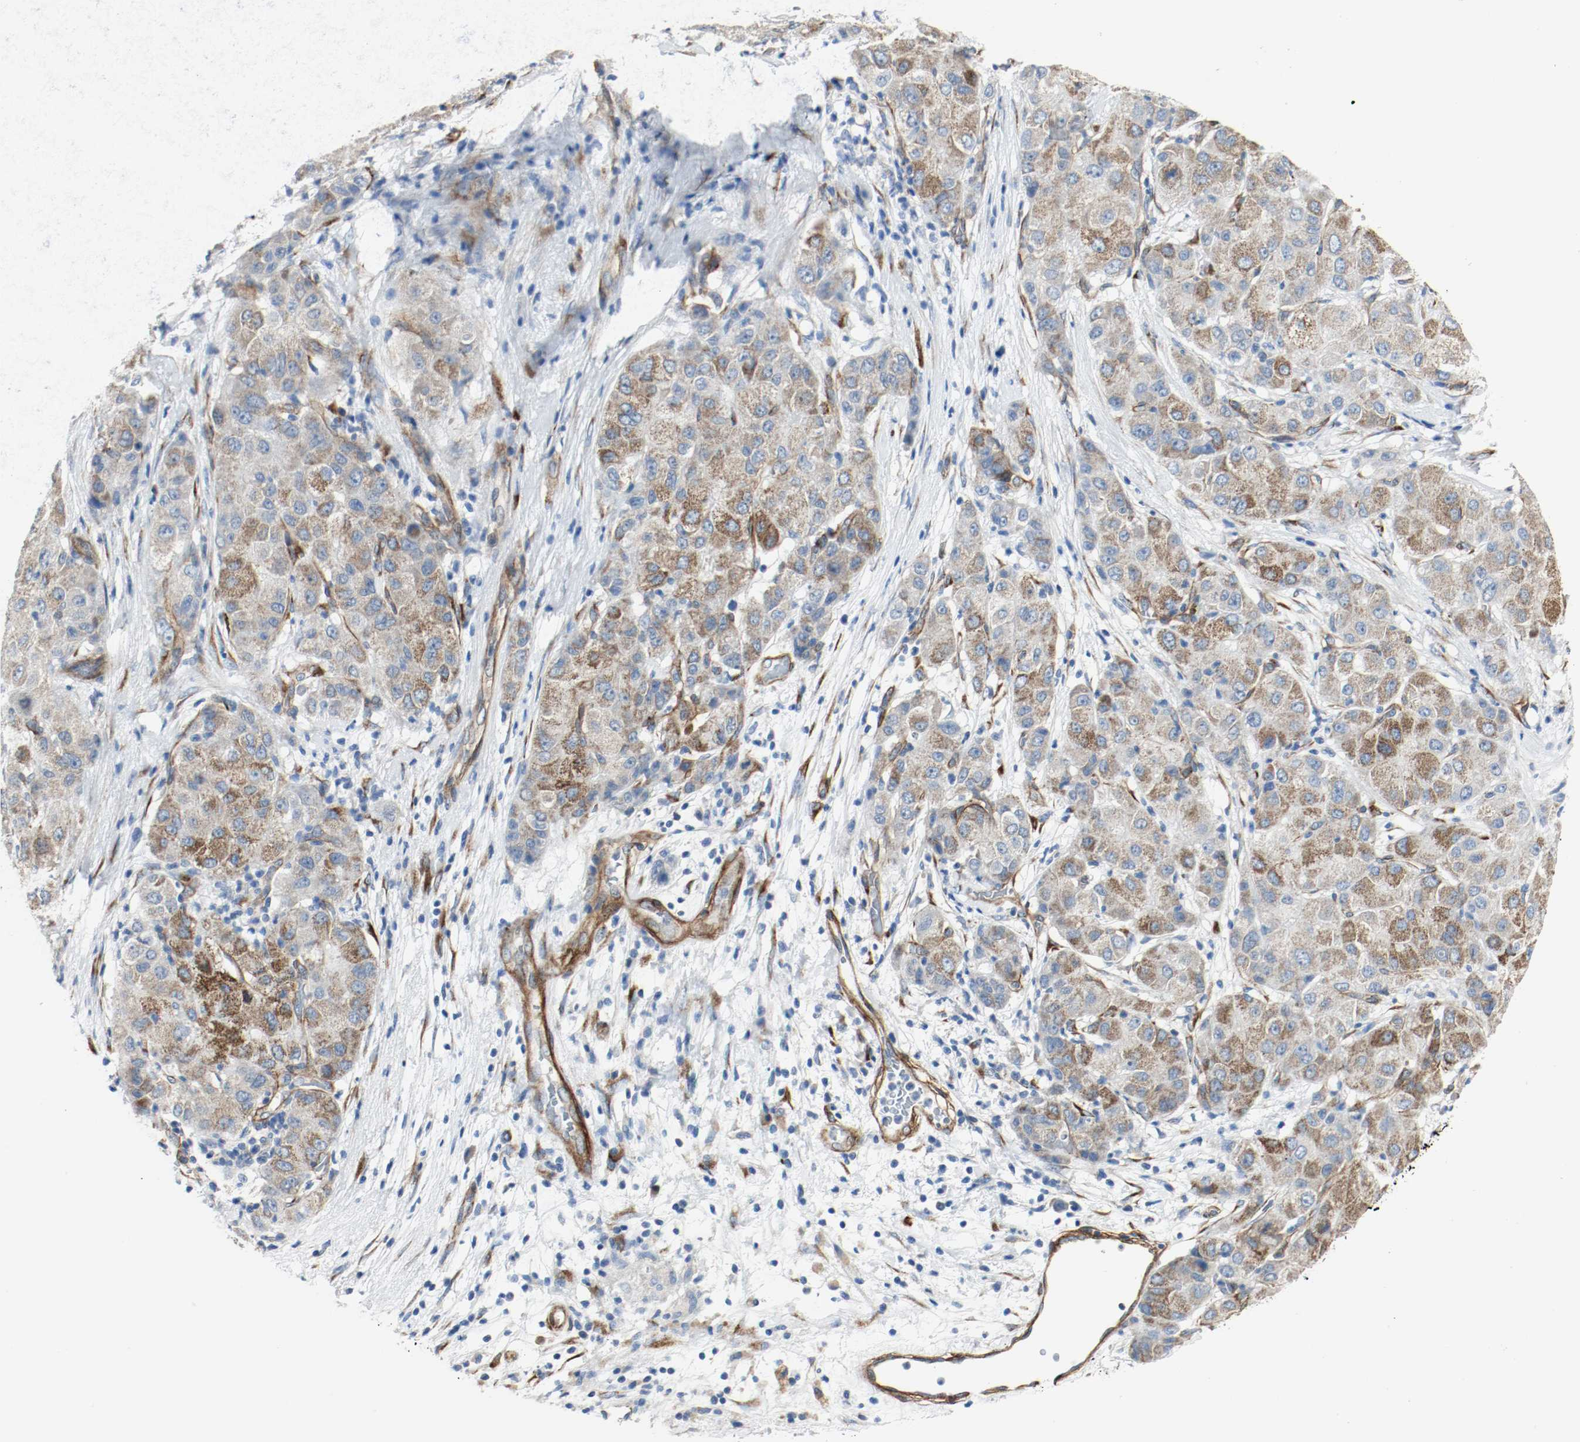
{"staining": {"intensity": "moderate", "quantity": ">75%", "location": "cytoplasmic/membranous"}, "tissue": "liver cancer", "cell_type": "Tumor cells", "image_type": "cancer", "snomed": [{"axis": "morphology", "description": "Carcinoma, Hepatocellular, NOS"}, {"axis": "topography", "description": "Liver"}], "caption": "High-power microscopy captured an immunohistochemistry (IHC) photomicrograph of liver cancer (hepatocellular carcinoma), revealing moderate cytoplasmic/membranous positivity in approximately >75% of tumor cells.", "gene": "LAMB1", "patient": {"sex": "male", "age": 80}}